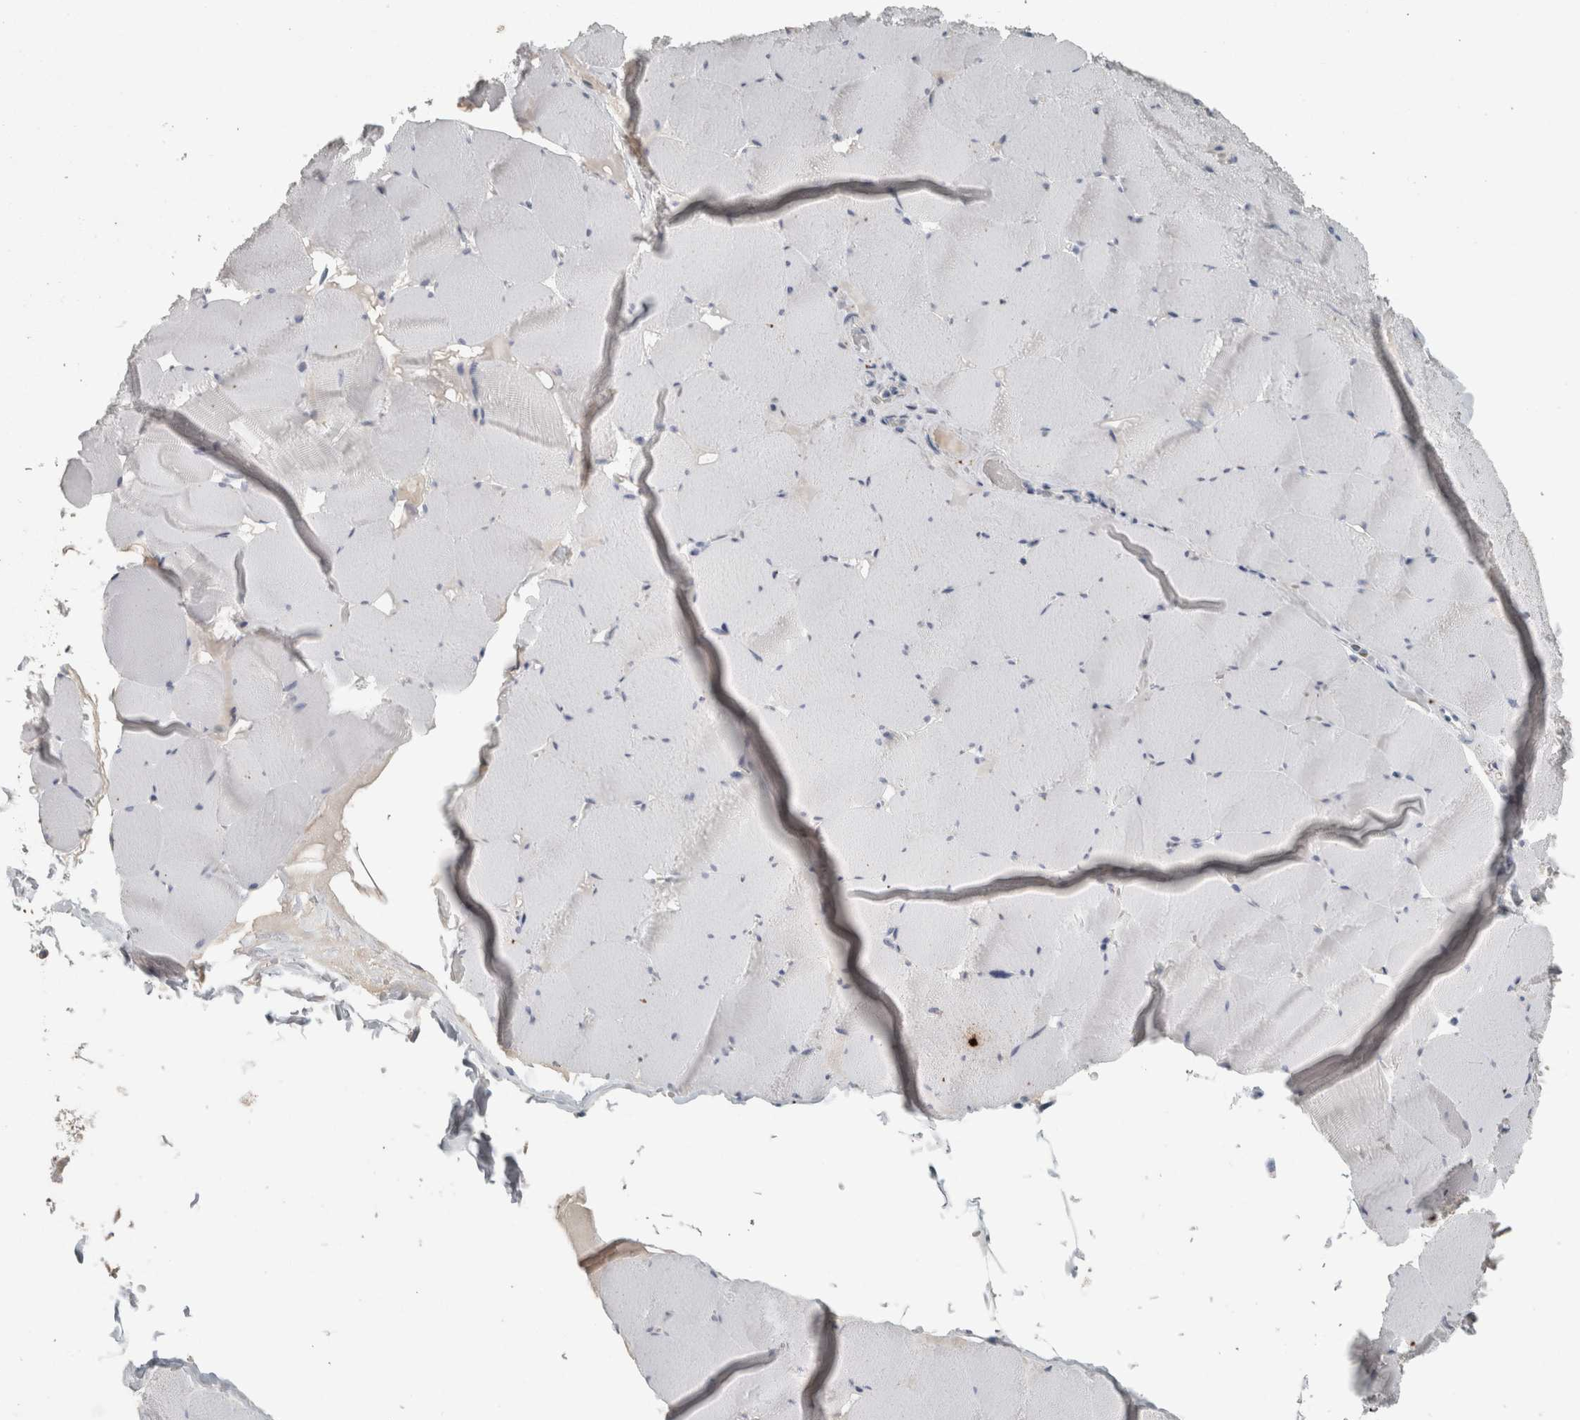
{"staining": {"intensity": "negative", "quantity": "none", "location": "none"}, "tissue": "skeletal muscle", "cell_type": "Myocytes", "image_type": "normal", "snomed": [{"axis": "morphology", "description": "Normal tissue, NOS"}, {"axis": "topography", "description": "Skeletal muscle"}], "caption": "Skeletal muscle stained for a protein using immunohistochemistry (IHC) demonstrates no staining myocytes.", "gene": "CHL1", "patient": {"sex": "male", "age": 62}}